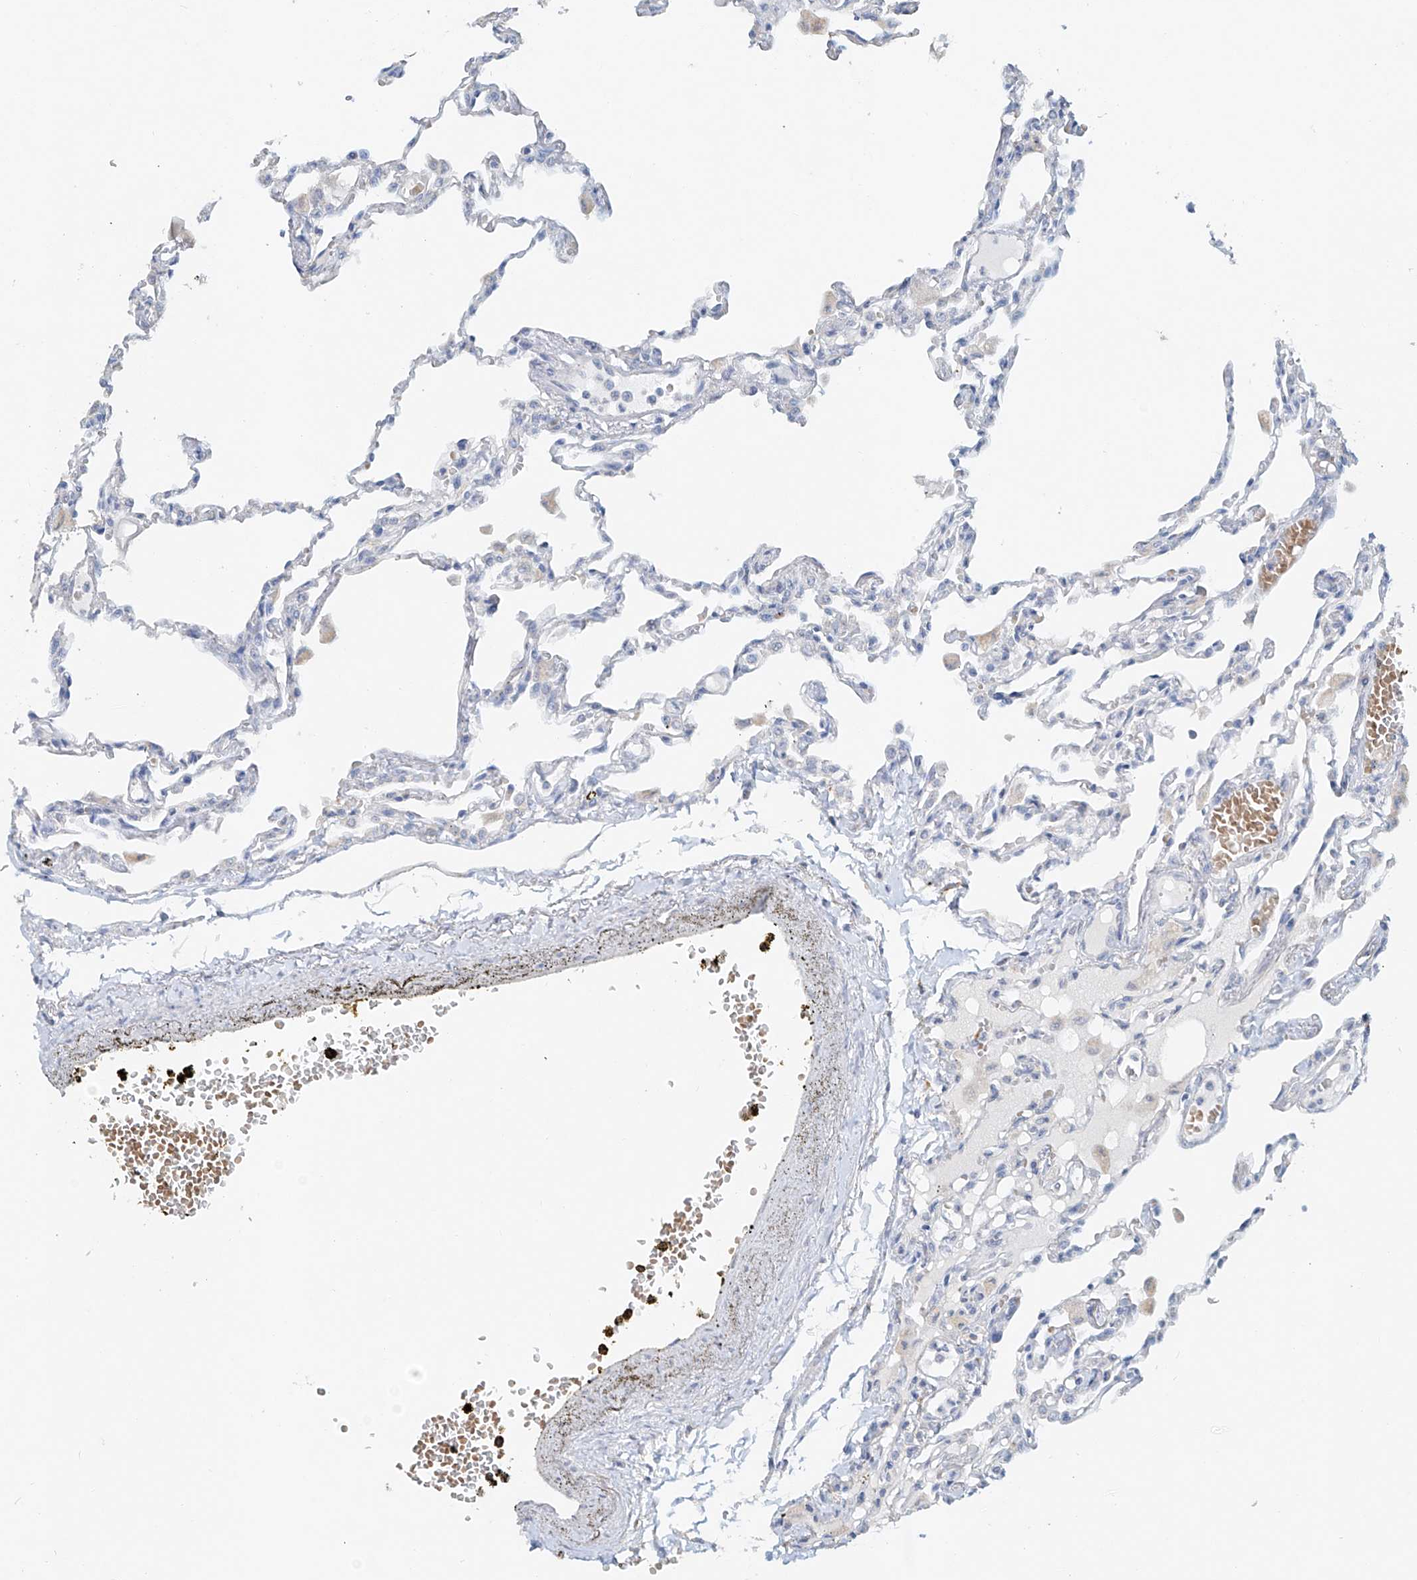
{"staining": {"intensity": "strong", "quantity": "<25%", "location": "cytoplasmic/membranous"}, "tissue": "lung", "cell_type": "Alveolar cells", "image_type": "normal", "snomed": [{"axis": "morphology", "description": "Normal tissue, NOS"}, {"axis": "topography", "description": "Bronchus"}, {"axis": "topography", "description": "Lung"}], "caption": "This histopathology image demonstrates immunohistochemistry staining of unremarkable lung, with medium strong cytoplasmic/membranous expression in approximately <25% of alveolar cells.", "gene": "TRIM47", "patient": {"sex": "female", "age": 49}}